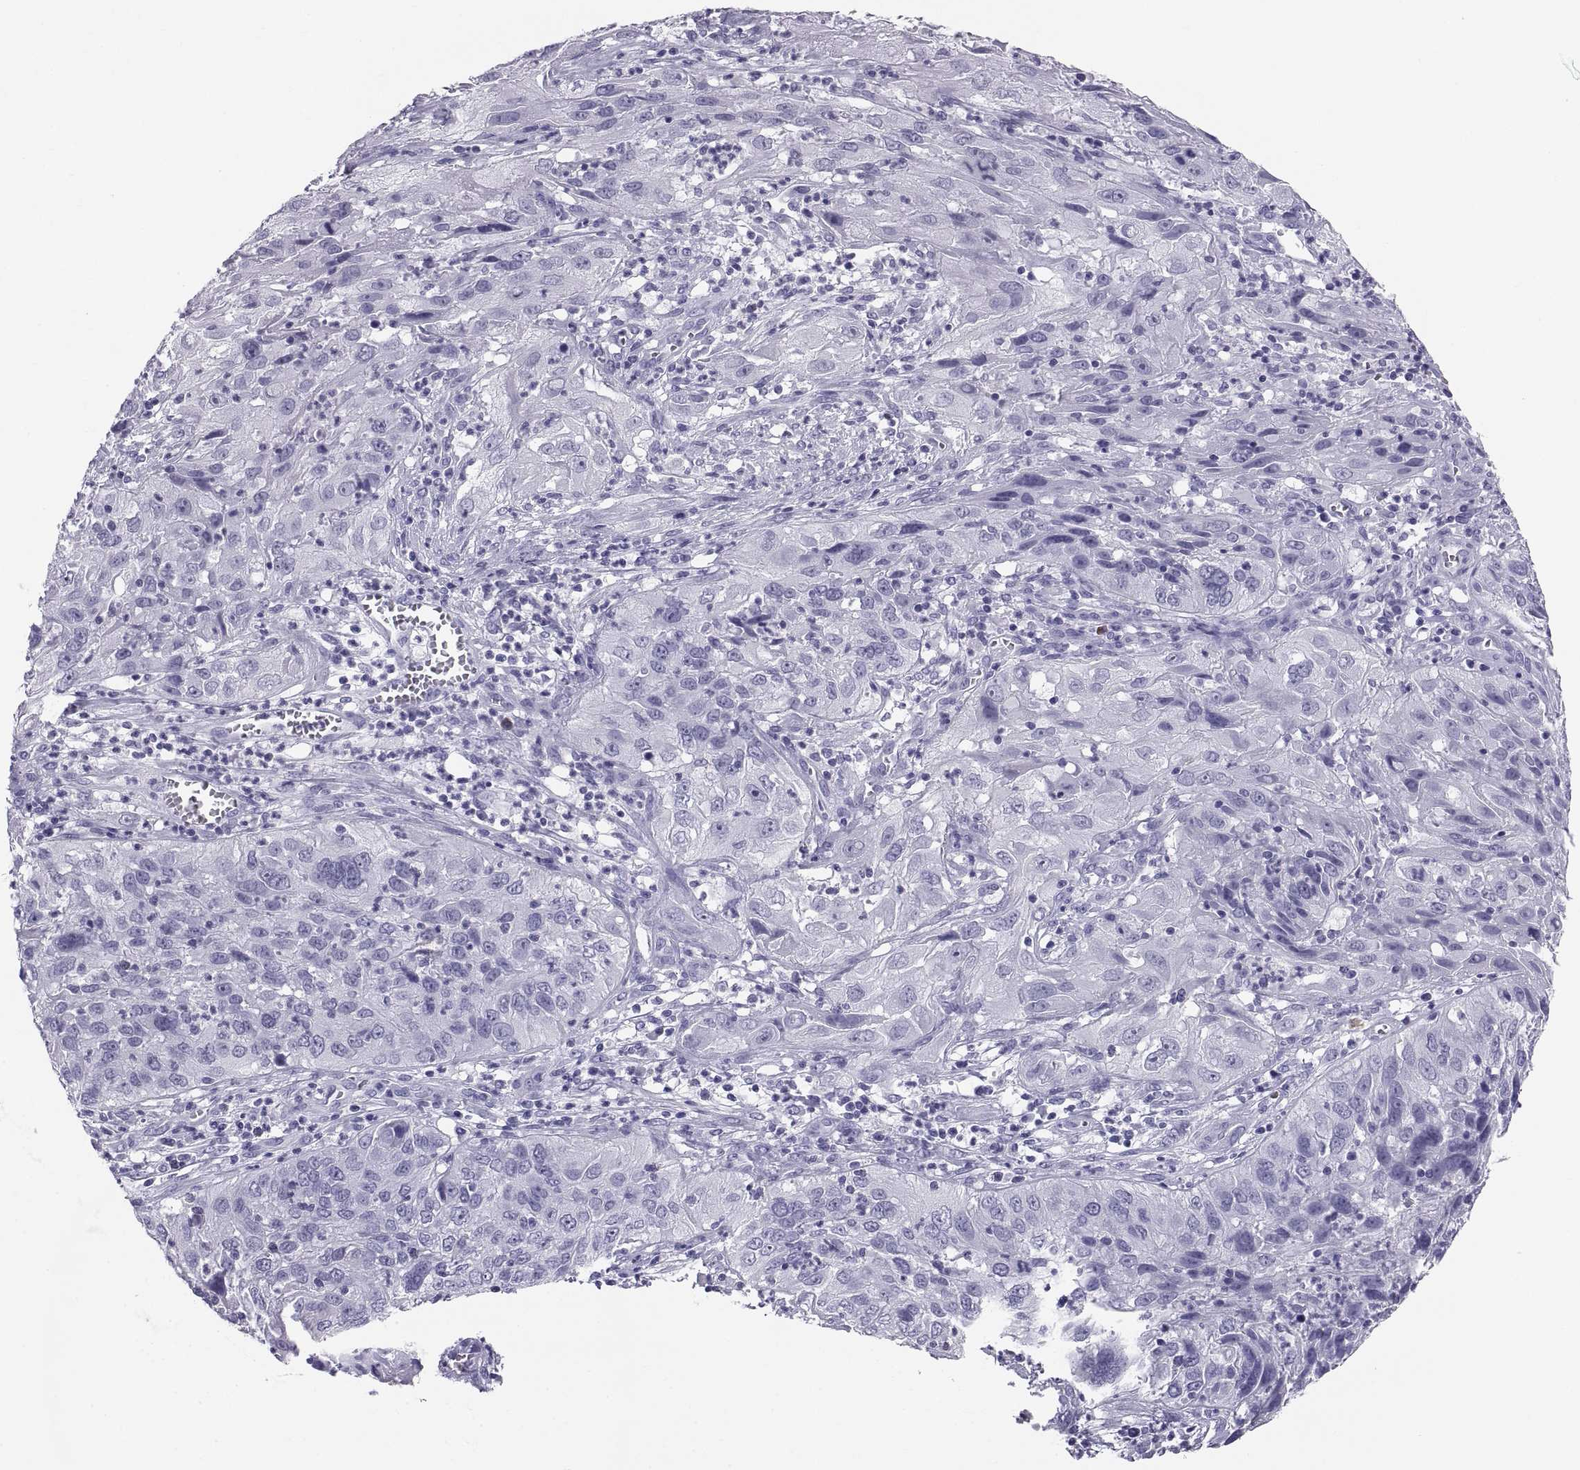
{"staining": {"intensity": "negative", "quantity": "none", "location": "none"}, "tissue": "cervical cancer", "cell_type": "Tumor cells", "image_type": "cancer", "snomed": [{"axis": "morphology", "description": "Squamous cell carcinoma, NOS"}, {"axis": "topography", "description": "Cervix"}], "caption": "DAB immunohistochemical staining of cervical cancer exhibits no significant staining in tumor cells. (Immunohistochemistry (ihc), brightfield microscopy, high magnification).", "gene": "CT47A10", "patient": {"sex": "female", "age": 32}}